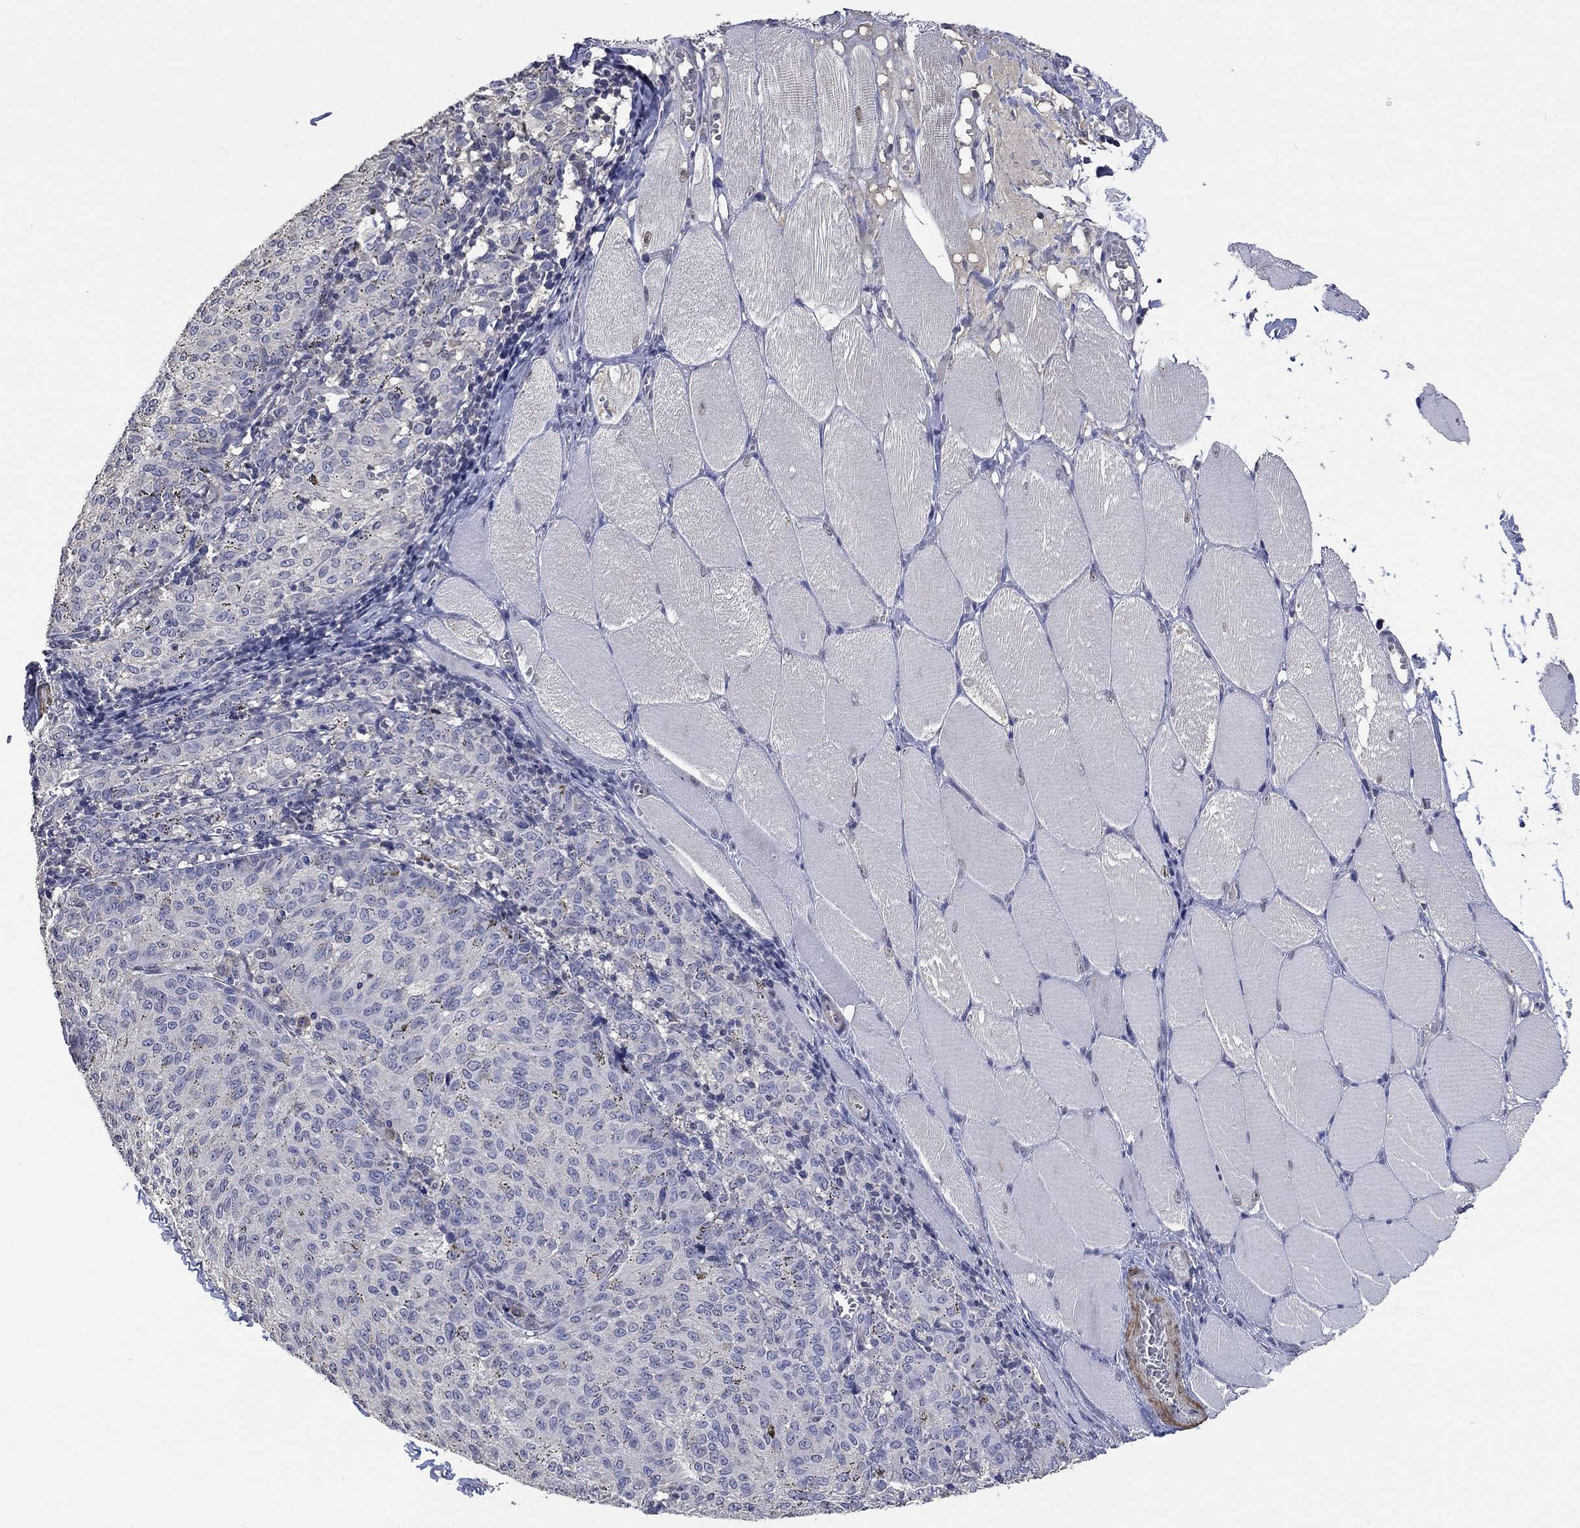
{"staining": {"intensity": "negative", "quantity": "none", "location": "none"}, "tissue": "melanoma", "cell_type": "Tumor cells", "image_type": "cancer", "snomed": [{"axis": "morphology", "description": "Malignant melanoma, NOS"}, {"axis": "topography", "description": "Skin"}], "caption": "Tumor cells show no significant expression in melanoma.", "gene": "ZBTB18", "patient": {"sex": "female", "age": 72}}